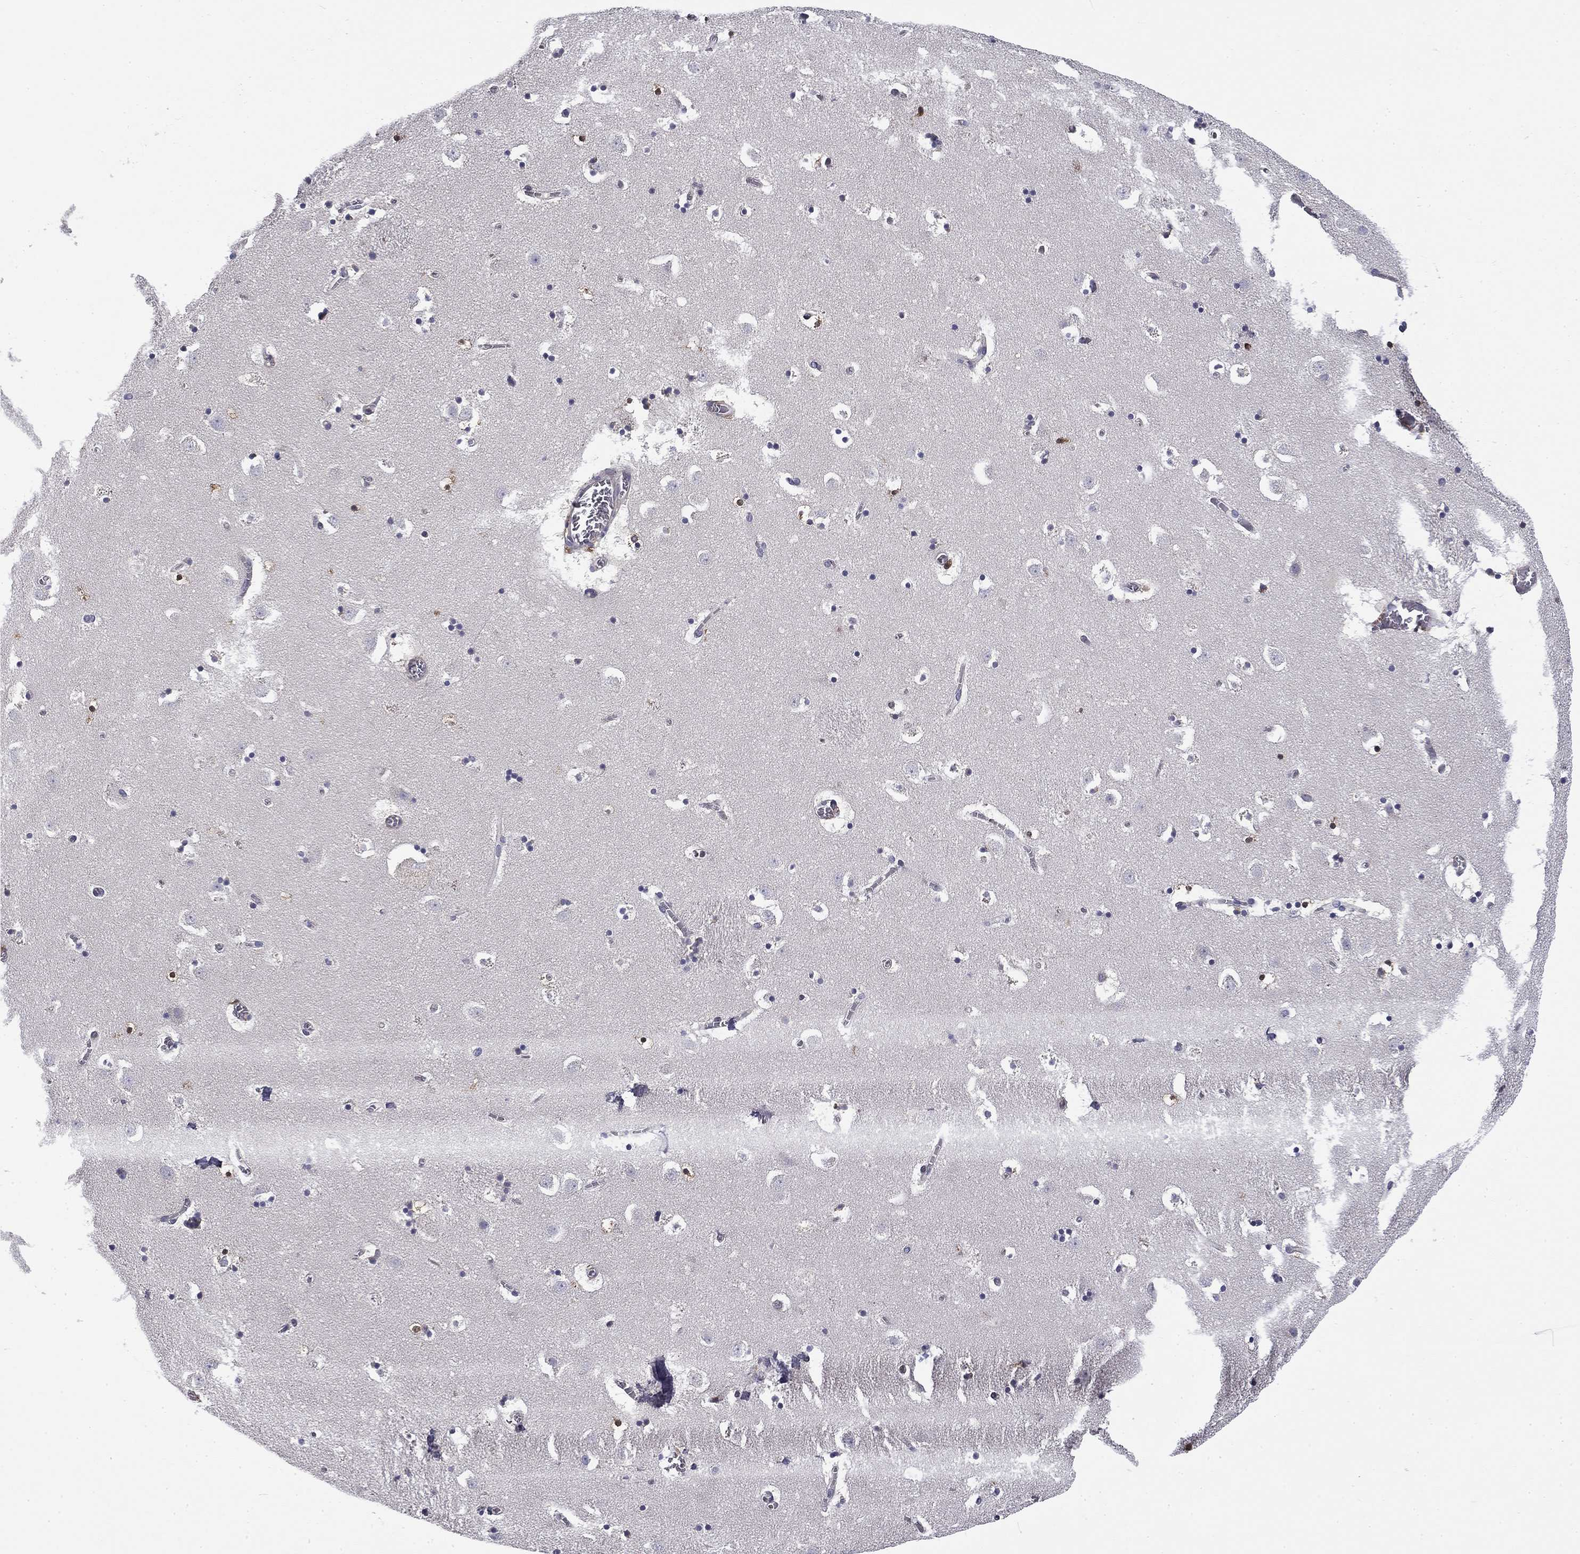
{"staining": {"intensity": "negative", "quantity": "none", "location": "none"}, "tissue": "caudate", "cell_type": "Glial cells", "image_type": "normal", "snomed": [{"axis": "morphology", "description": "Normal tissue, NOS"}, {"axis": "topography", "description": "Lateral ventricle wall"}], "caption": "Glial cells show no significant protein expression in unremarkable caudate. The staining was performed using DAB to visualize the protein expression in brown, while the nuclei were stained in blue with hematoxylin (Magnification: 20x).", "gene": "ARHGAP45", "patient": {"sex": "female", "age": 42}}